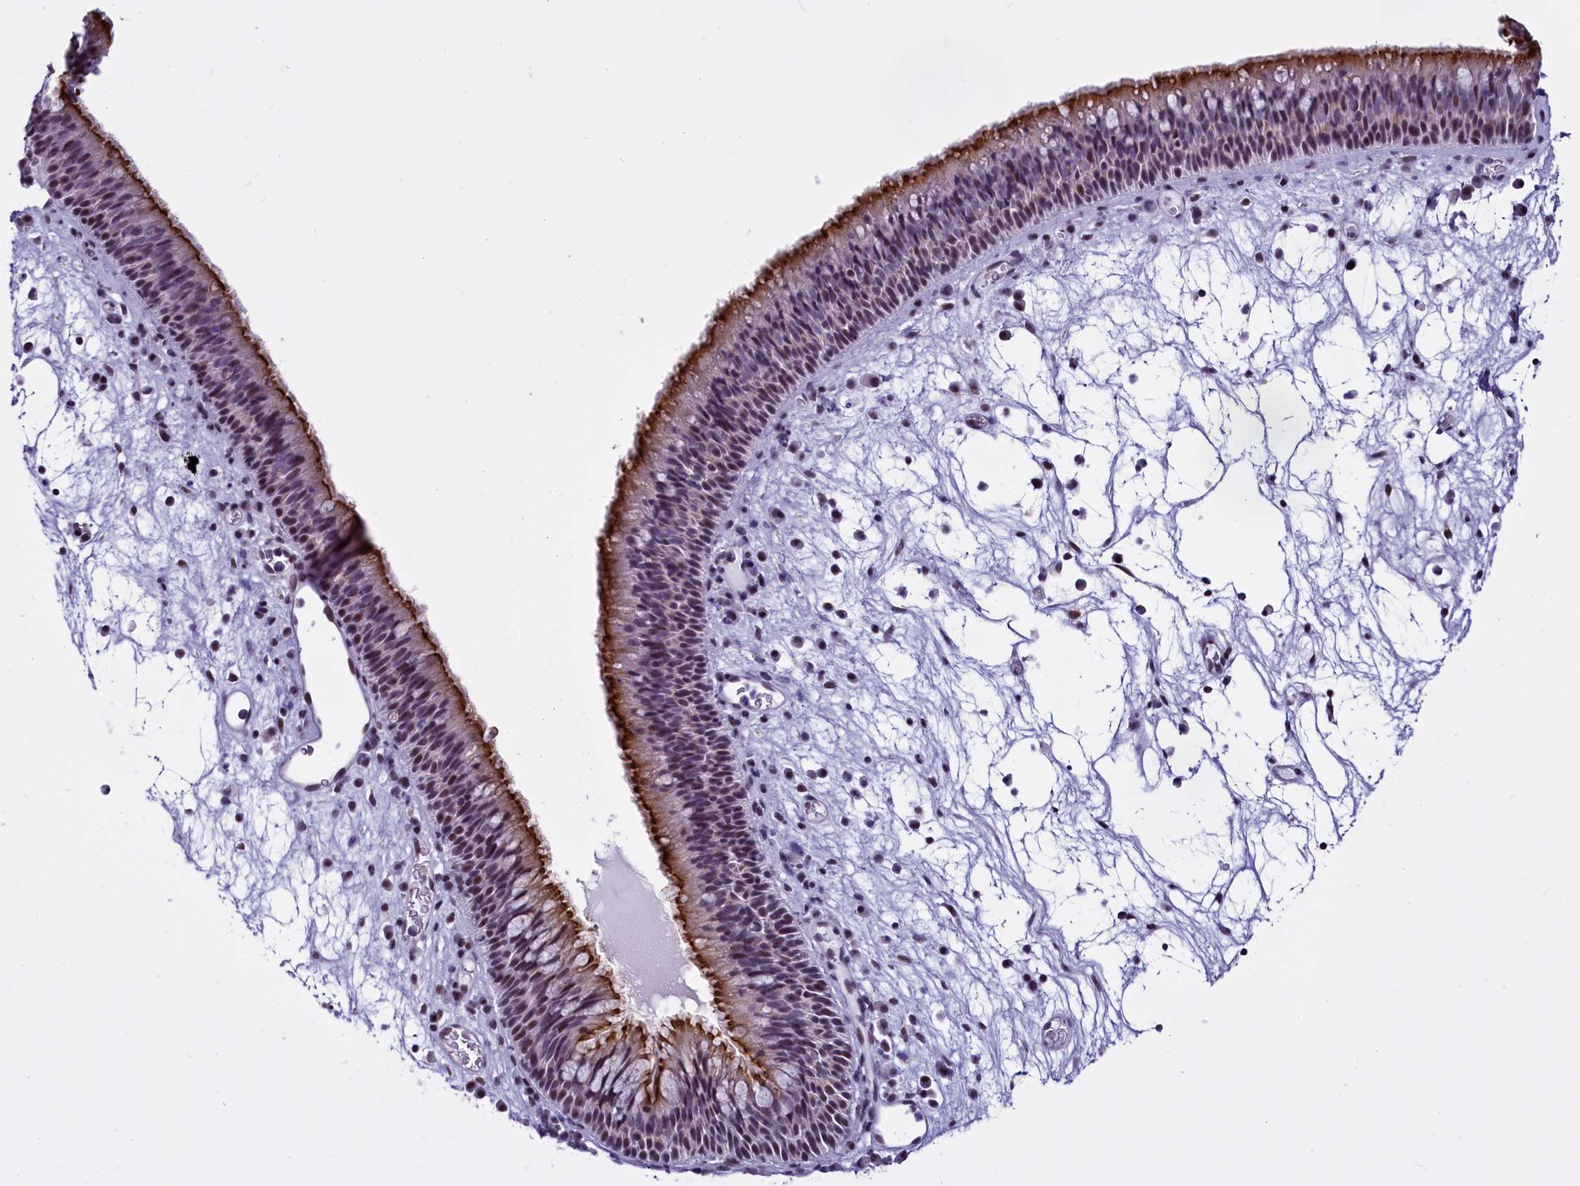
{"staining": {"intensity": "strong", "quantity": "25%-75%", "location": "cytoplasmic/membranous,nuclear"}, "tissue": "nasopharynx", "cell_type": "Respiratory epithelial cells", "image_type": "normal", "snomed": [{"axis": "morphology", "description": "Normal tissue, NOS"}, {"axis": "morphology", "description": "Inflammation, NOS"}, {"axis": "morphology", "description": "Malignant melanoma, Metastatic site"}, {"axis": "topography", "description": "Nasopharynx"}], "caption": "Unremarkable nasopharynx exhibits strong cytoplasmic/membranous,nuclear positivity in about 25%-75% of respiratory epithelial cells, visualized by immunohistochemistry. (DAB (3,3'-diaminobenzidine) = brown stain, brightfield microscopy at high magnification).", "gene": "SPIRE2", "patient": {"sex": "male", "age": 70}}